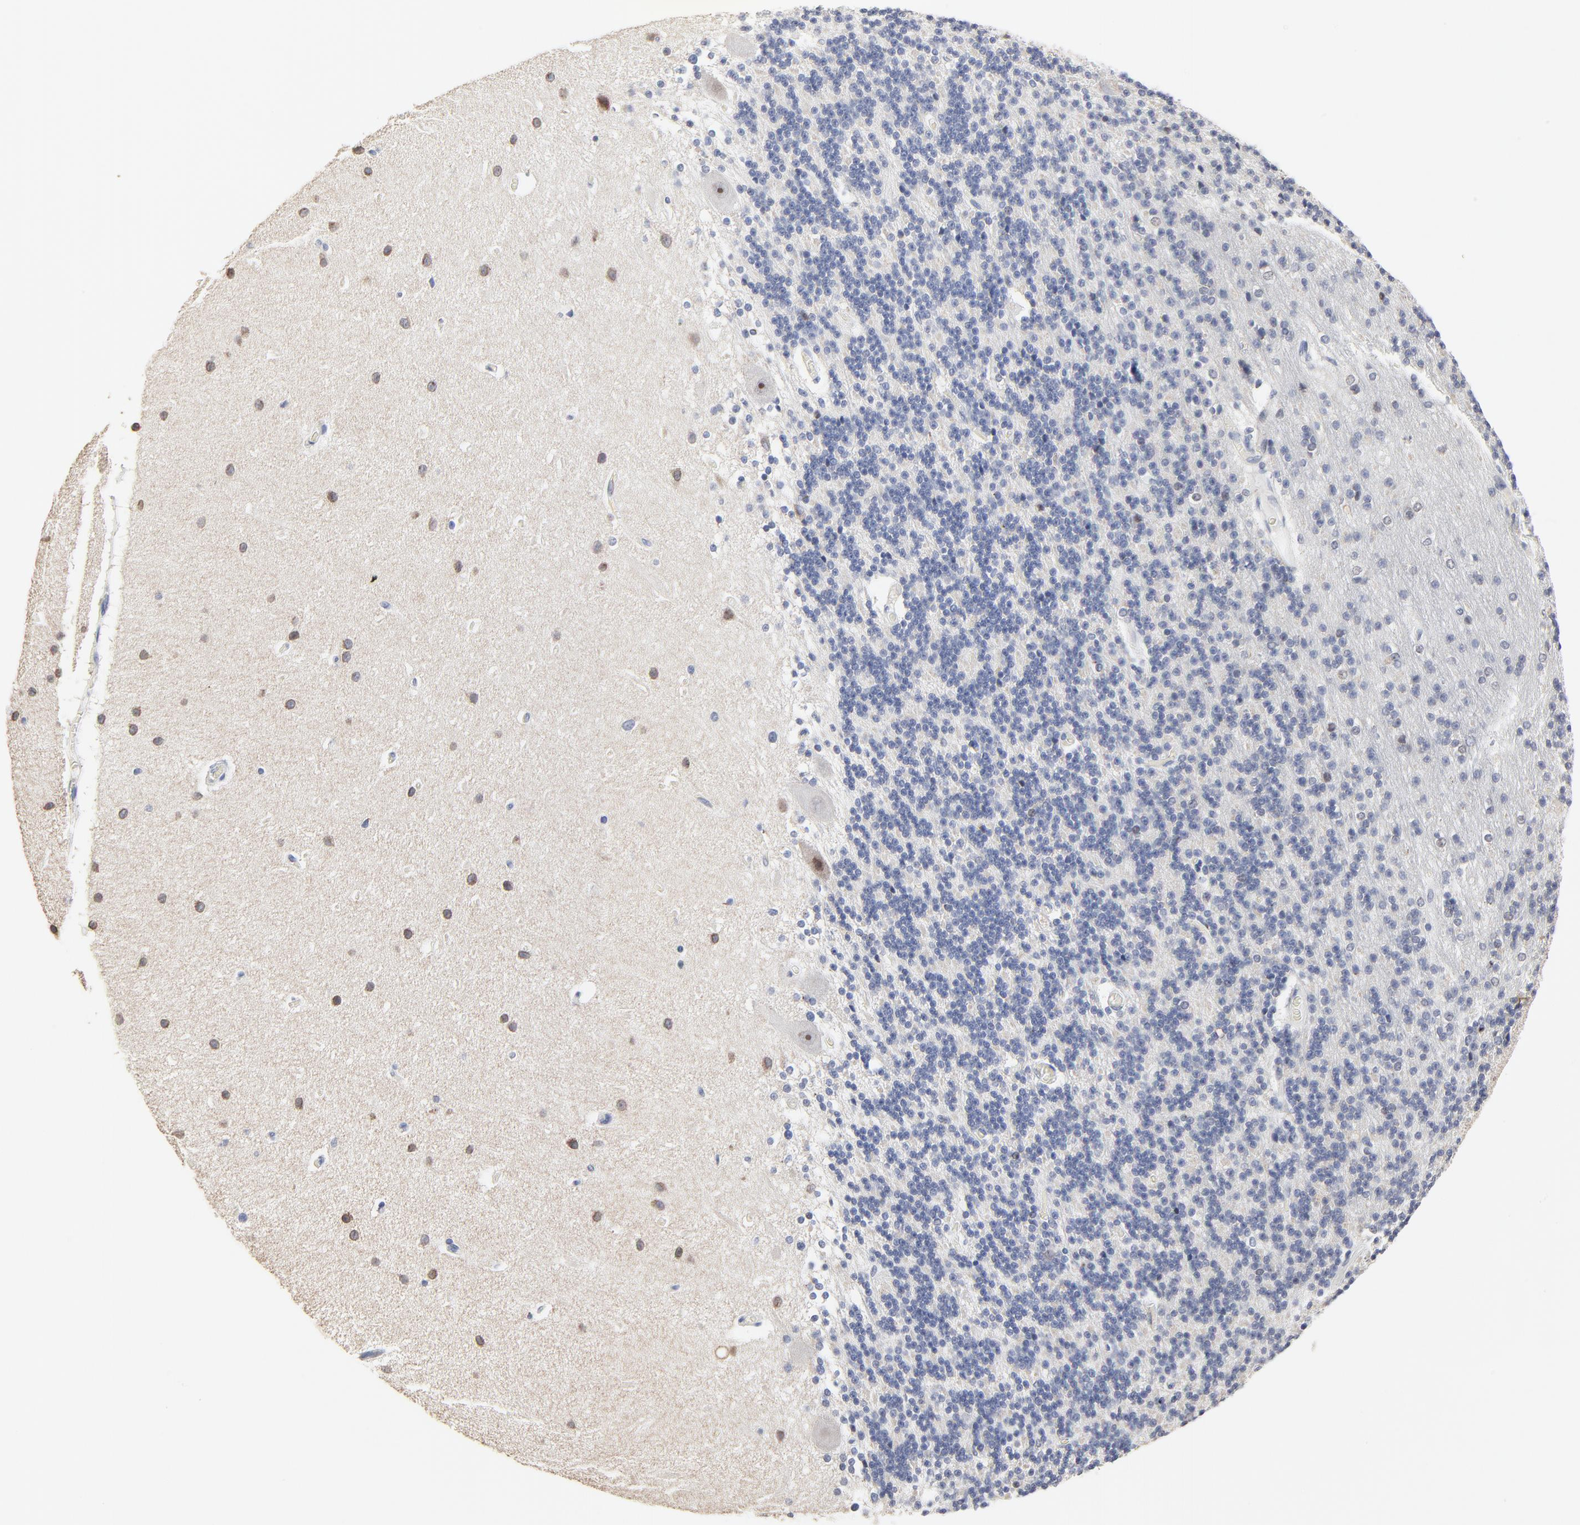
{"staining": {"intensity": "negative", "quantity": "none", "location": "none"}, "tissue": "cerebellum", "cell_type": "Cells in granular layer", "image_type": "normal", "snomed": [{"axis": "morphology", "description": "Normal tissue, NOS"}, {"axis": "topography", "description": "Cerebellum"}], "caption": "There is no significant expression in cells in granular layer of cerebellum. (DAB (3,3'-diaminobenzidine) IHC with hematoxylin counter stain).", "gene": "LNX1", "patient": {"sex": "female", "age": 54}}